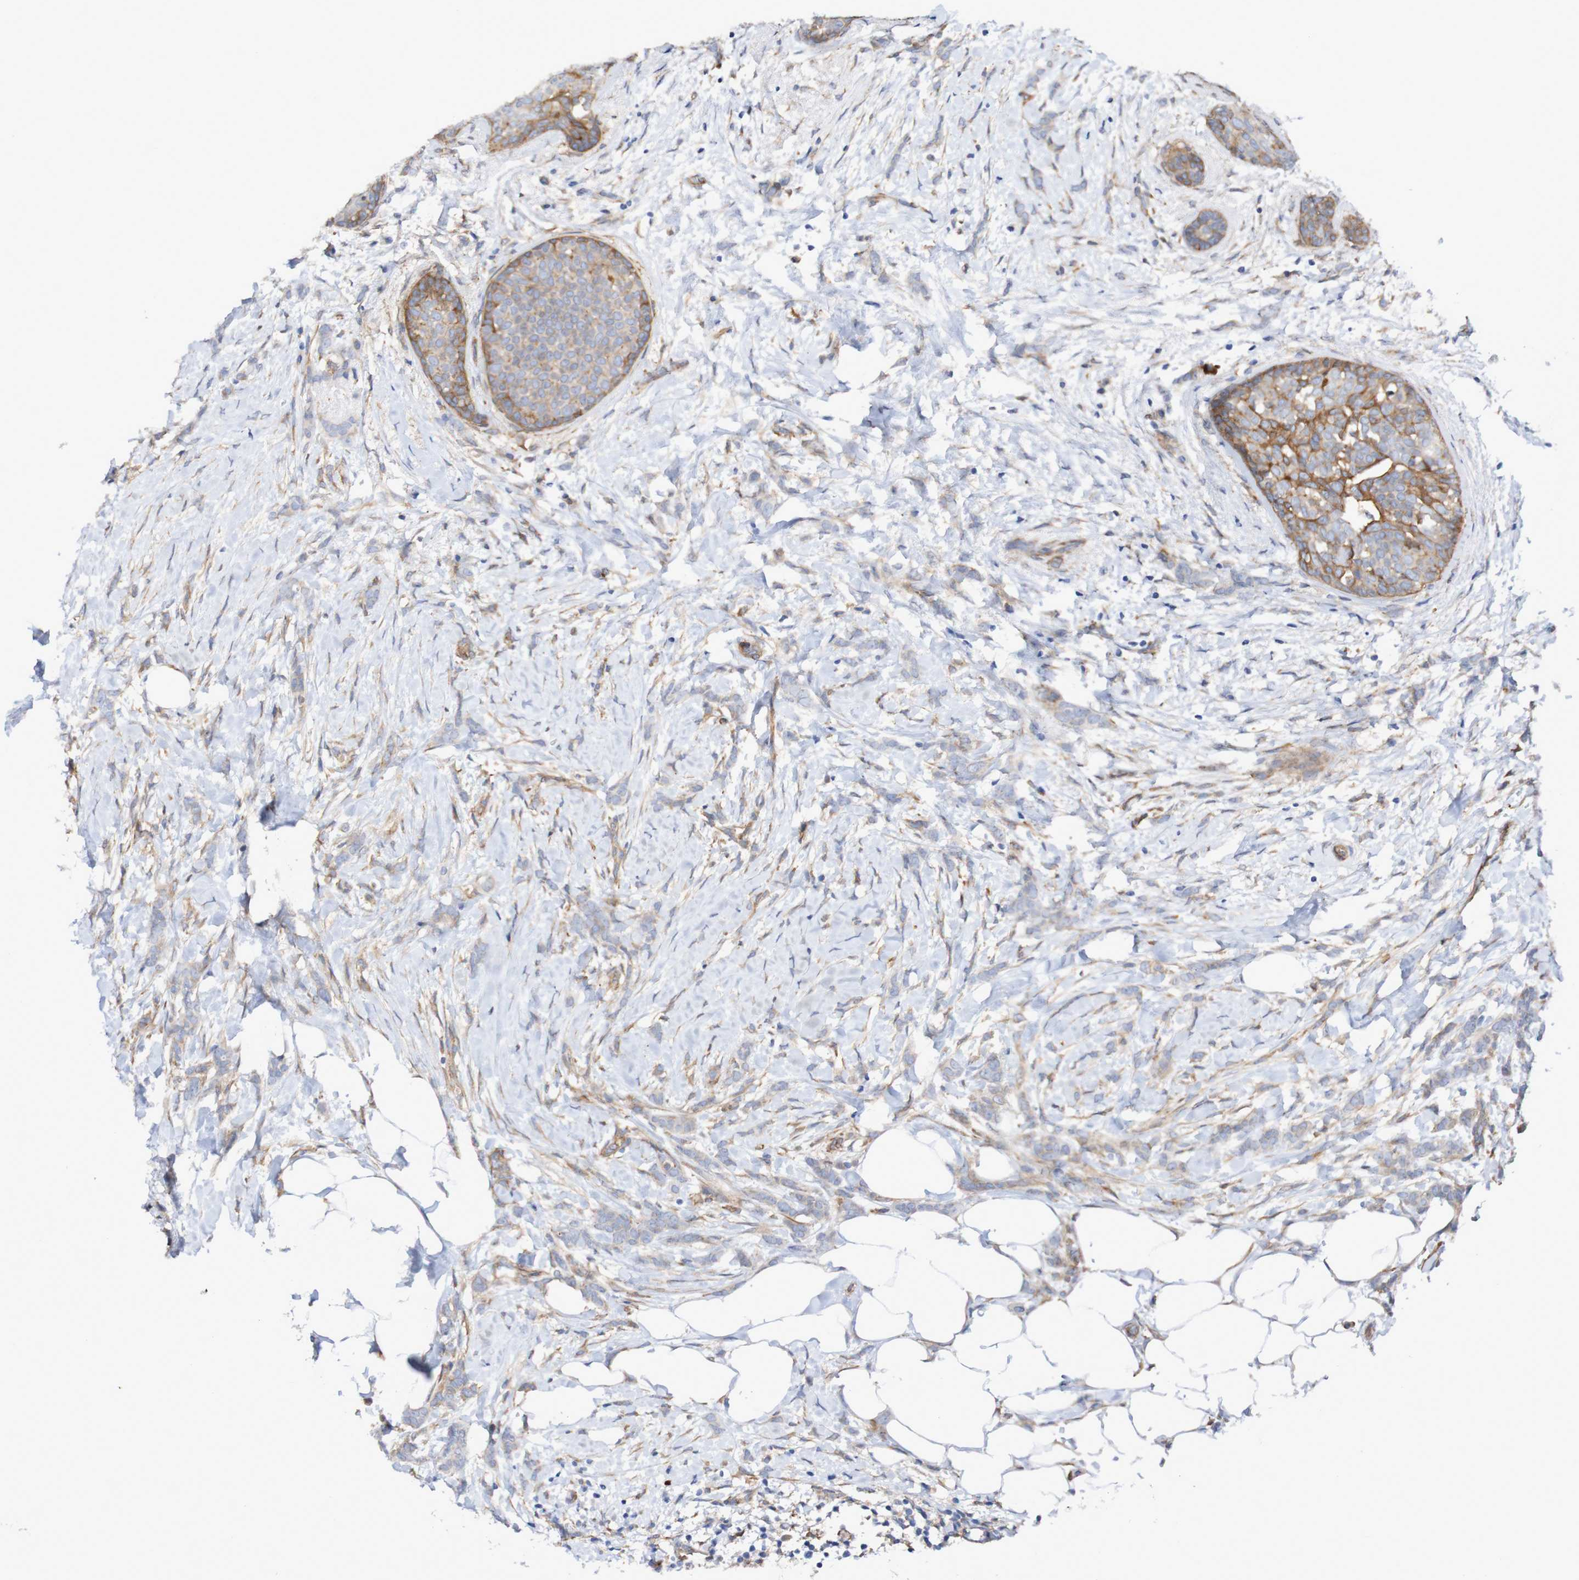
{"staining": {"intensity": "moderate", "quantity": "25%-75%", "location": "cytoplasmic/membranous"}, "tissue": "breast cancer", "cell_type": "Tumor cells", "image_type": "cancer", "snomed": [{"axis": "morphology", "description": "Lobular carcinoma, in situ"}, {"axis": "morphology", "description": "Lobular carcinoma"}, {"axis": "topography", "description": "Breast"}], "caption": "High-power microscopy captured an immunohistochemistry (IHC) image of lobular carcinoma (breast), revealing moderate cytoplasmic/membranous staining in approximately 25%-75% of tumor cells.", "gene": "SCRG1", "patient": {"sex": "female", "age": 41}}